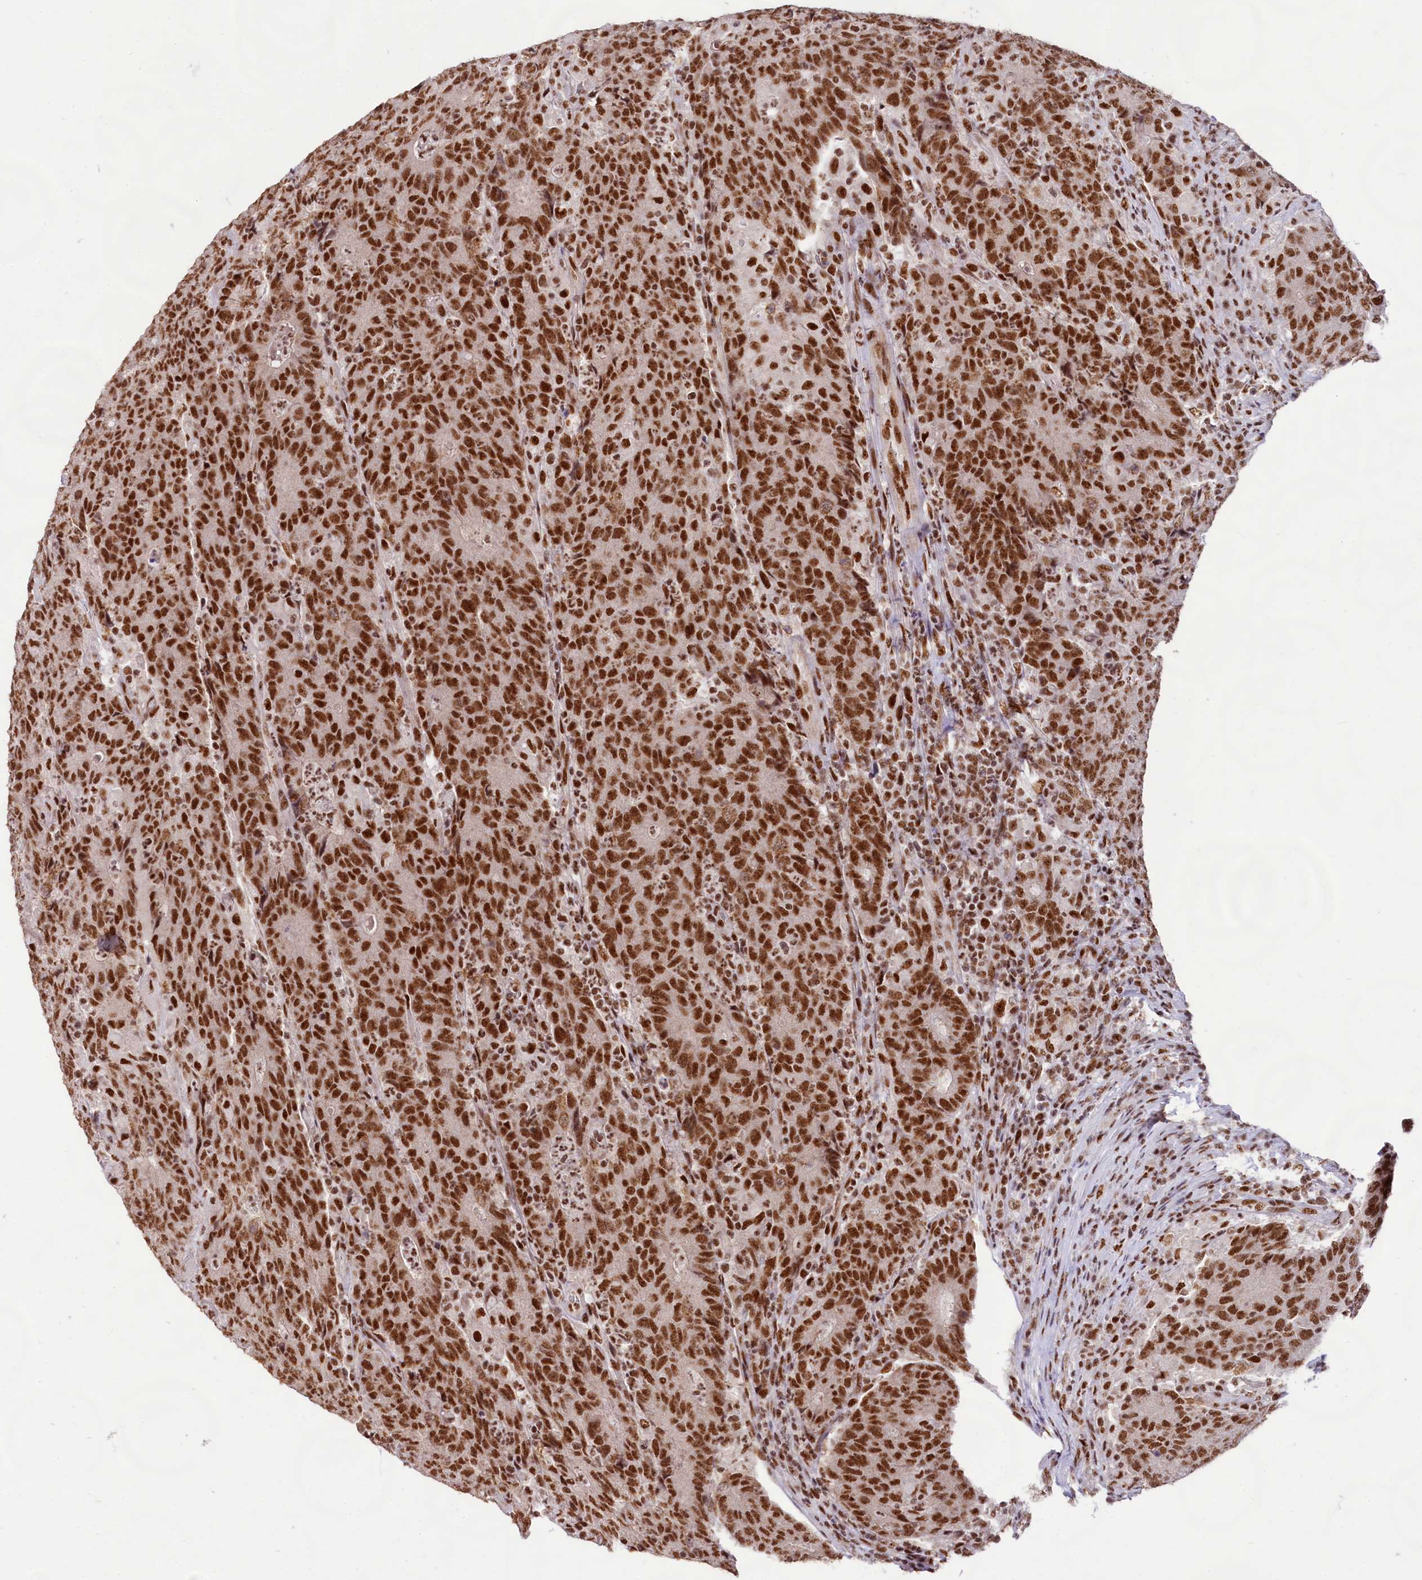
{"staining": {"intensity": "strong", "quantity": ">75%", "location": "nuclear"}, "tissue": "colorectal cancer", "cell_type": "Tumor cells", "image_type": "cancer", "snomed": [{"axis": "morphology", "description": "Adenocarcinoma, NOS"}, {"axis": "topography", "description": "Colon"}], "caption": "This is a histology image of immunohistochemistry (IHC) staining of colorectal cancer (adenocarcinoma), which shows strong staining in the nuclear of tumor cells.", "gene": "HIRA", "patient": {"sex": "female", "age": 75}}